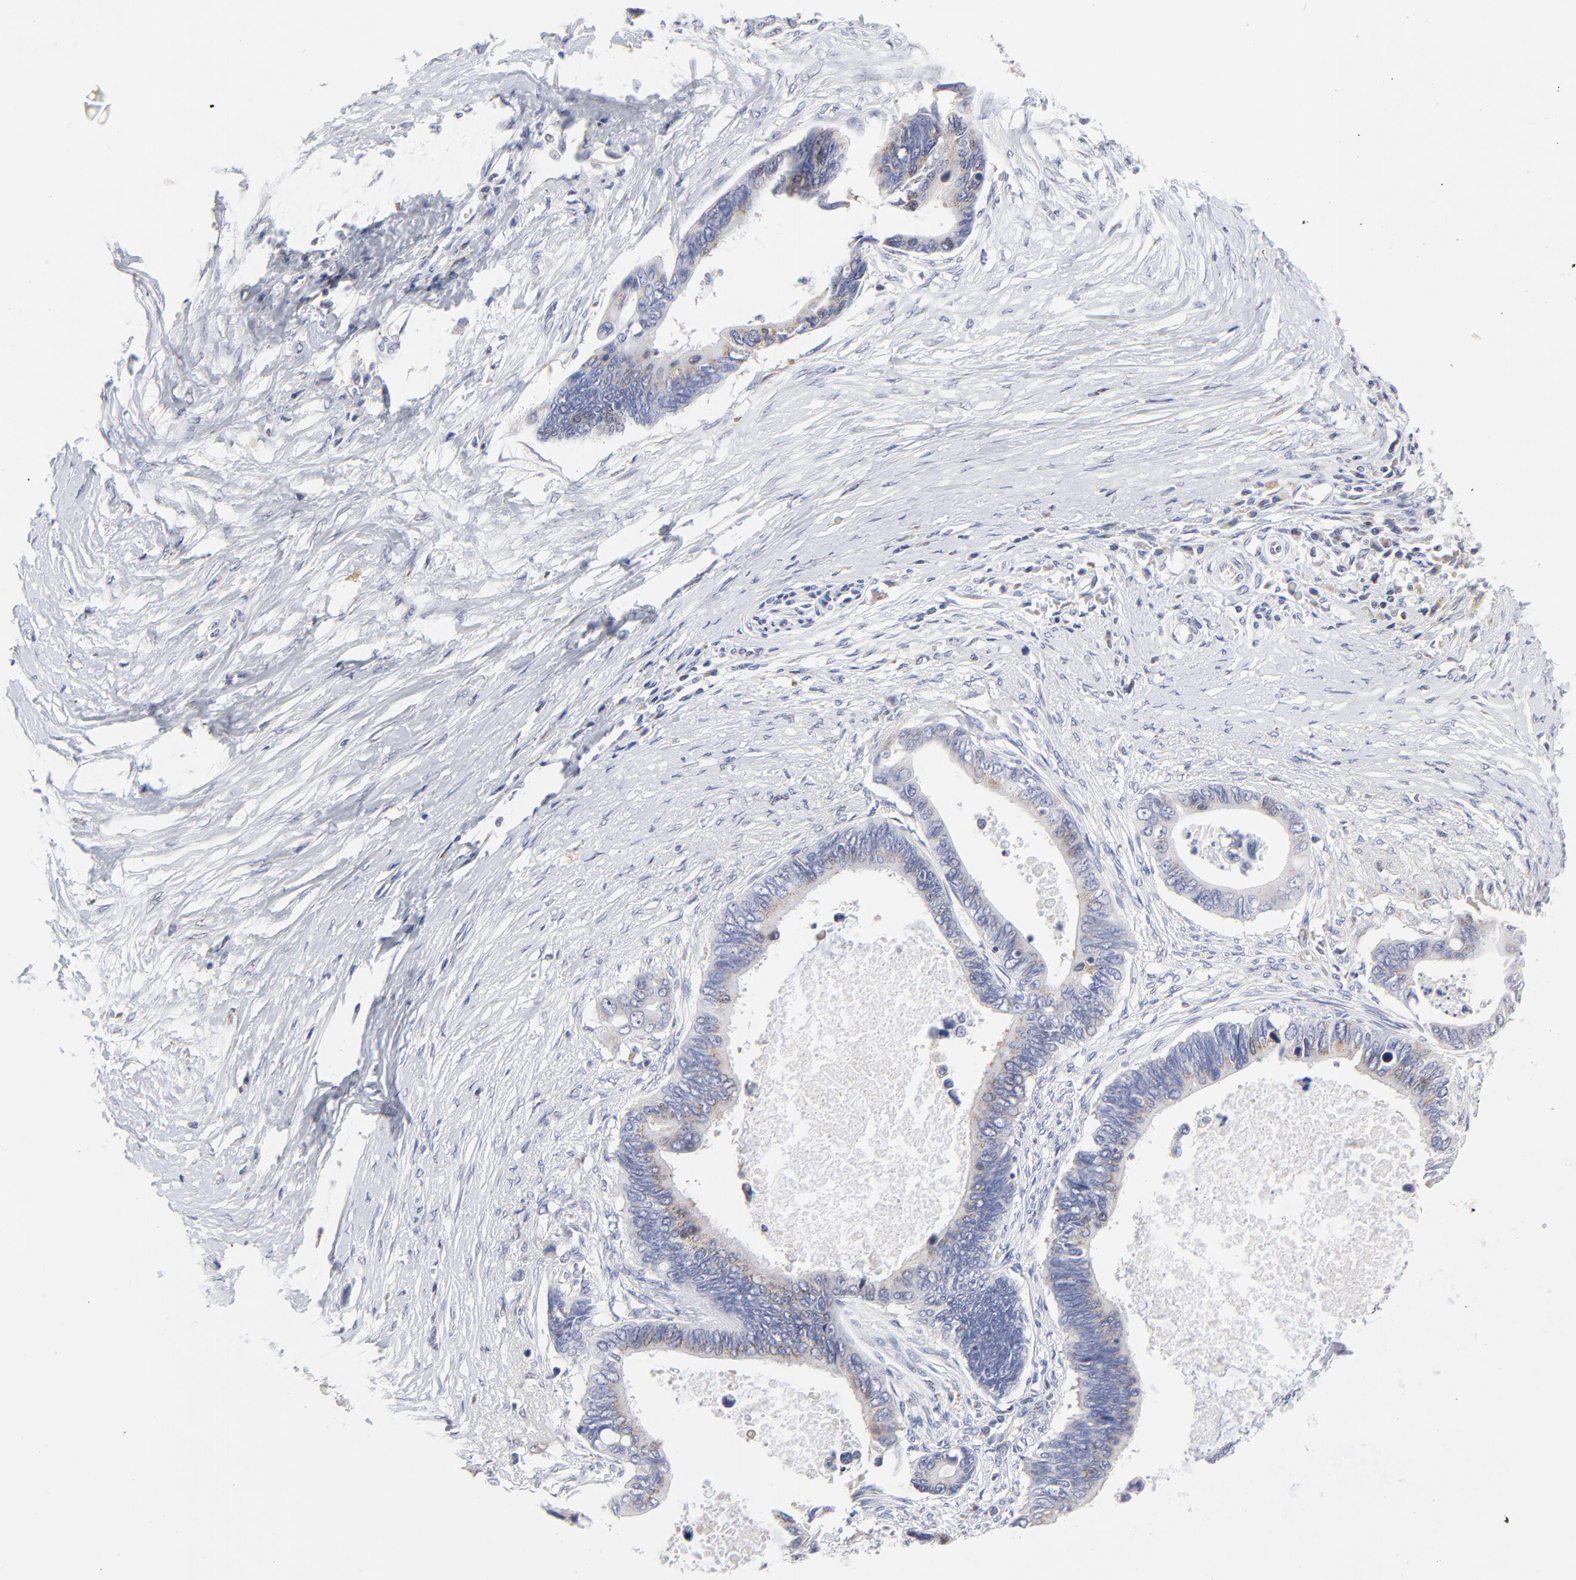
{"staining": {"intensity": "weak", "quantity": "<25%", "location": "cytoplasmic/membranous"}, "tissue": "pancreatic cancer", "cell_type": "Tumor cells", "image_type": "cancer", "snomed": [{"axis": "morphology", "description": "Adenocarcinoma, NOS"}, {"axis": "topography", "description": "Pancreas"}], "caption": "Immunohistochemistry micrograph of neoplastic tissue: human pancreatic cancer (adenocarcinoma) stained with DAB (3,3'-diaminobenzidine) displays no significant protein expression in tumor cells.", "gene": "NCAPH", "patient": {"sex": "female", "age": 70}}